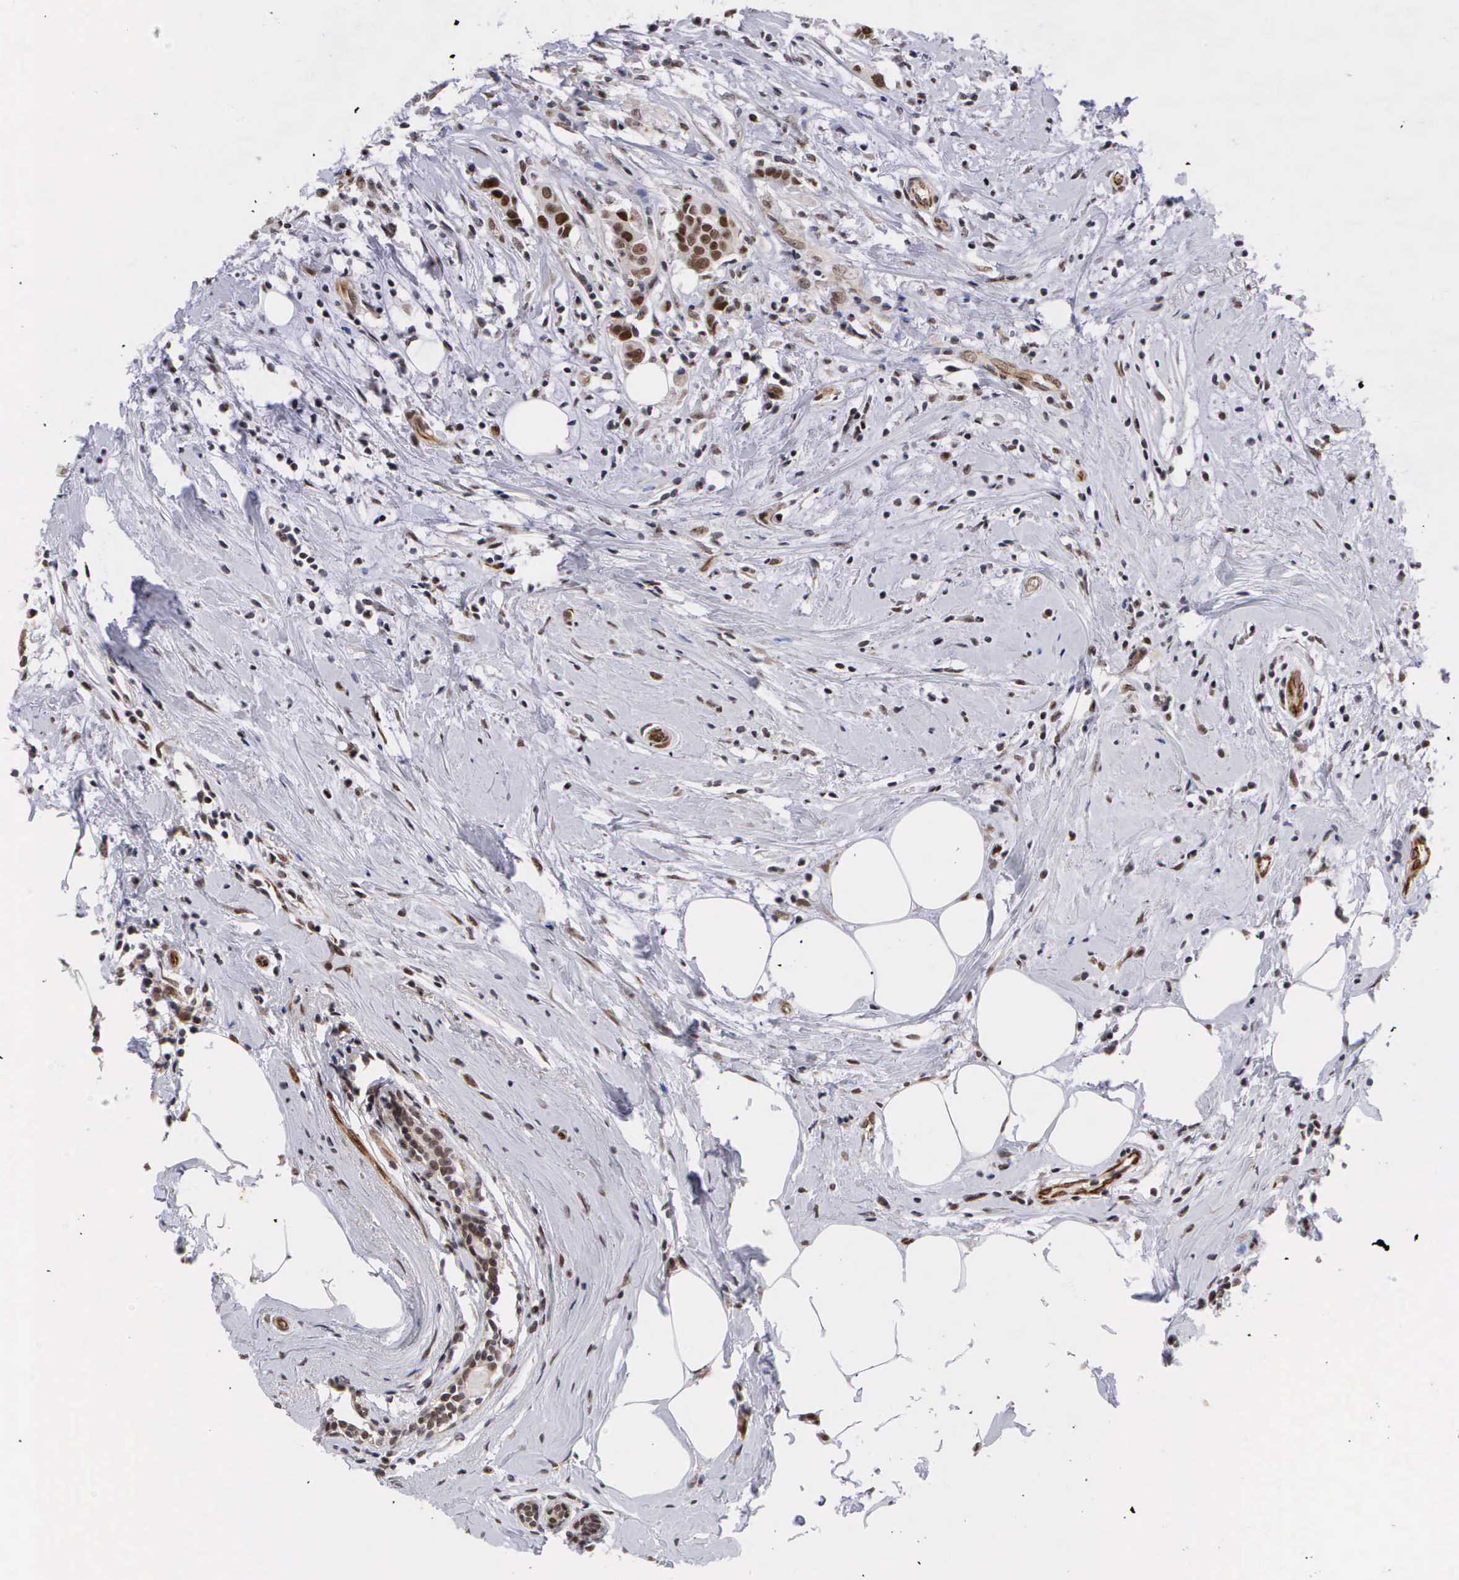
{"staining": {"intensity": "moderate", "quantity": ">75%", "location": "nuclear"}, "tissue": "breast cancer", "cell_type": "Tumor cells", "image_type": "cancer", "snomed": [{"axis": "morphology", "description": "Duct carcinoma"}, {"axis": "topography", "description": "Breast"}], "caption": "Breast intraductal carcinoma stained for a protein demonstrates moderate nuclear positivity in tumor cells. The staining was performed using DAB (3,3'-diaminobenzidine) to visualize the protein expression in brown, while the nuclei were stained in blue with hematoxylin (Magnification: 20x).", "gene": "MORC2", "patient": {"sex": "female", "age": 55}}